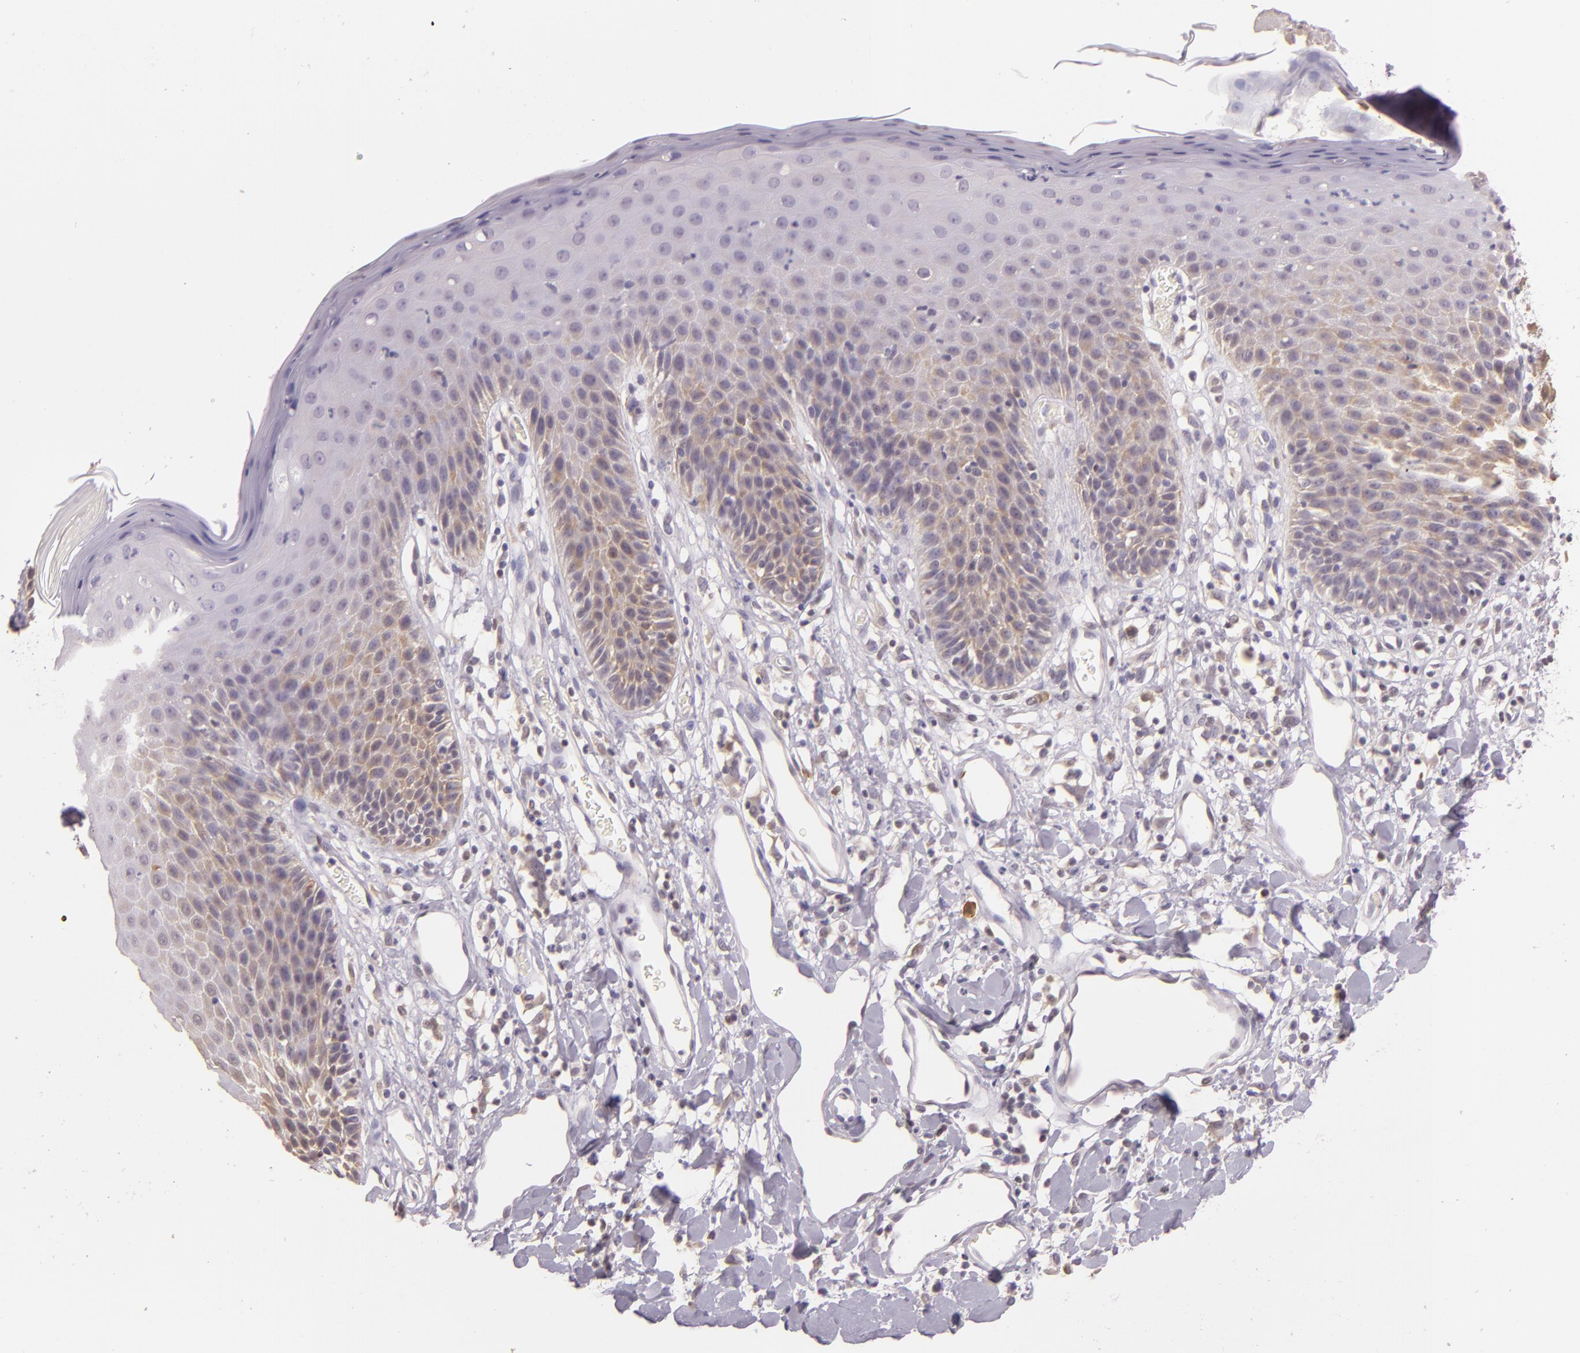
{"staining": {"intensity": "weak", "quantity": "25%-75%", "location": "cytoplasmic/membranous"}, "tissue": "skin", "cell_type": "Epidermal cells", "image_type": "normal", "snomed": [{"axis": "morphology", "description": "Normal tissue, NOS"}, {"axis": "topography", "description": "Vulva"}, {"axis": "topography", "description": "Peripheral nerve tissue"}], "caption": "This histopathology image exhibits IHC staining of normal skin, with low weak cytoplasmic/membranous positivity in about 25%-75% of epidermal cells.", "gene": "HSPA8", "patient": {"sex": "female", "age": 68}}